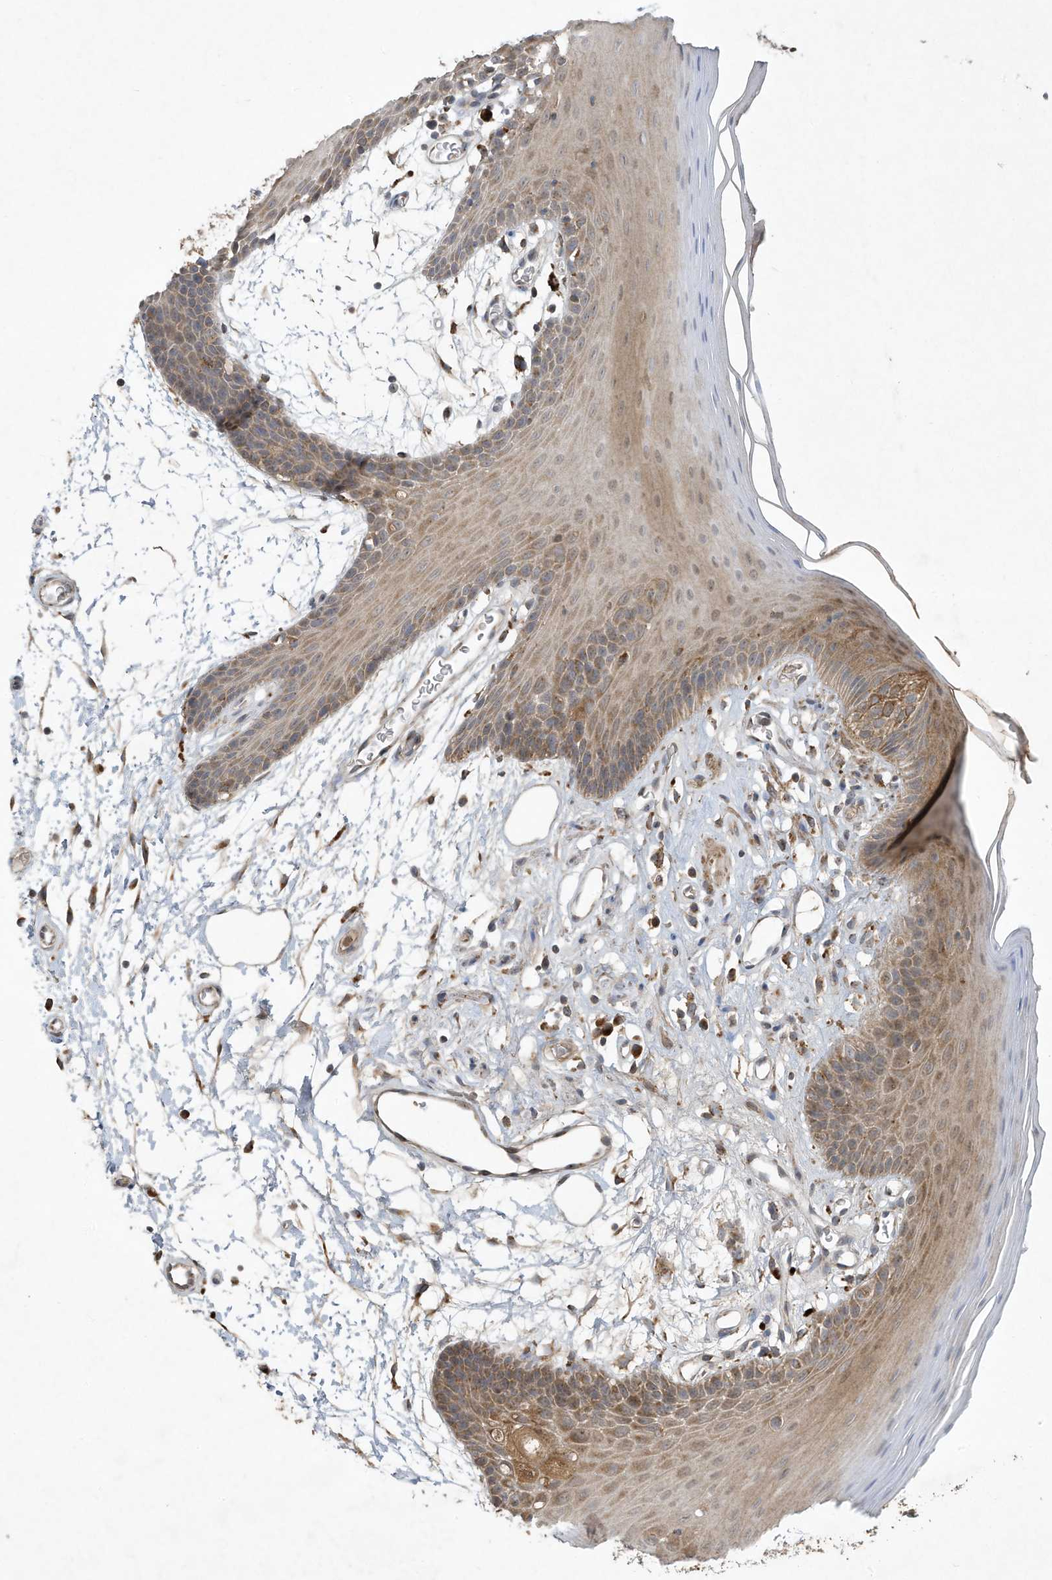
{"staining": {"intensity": "moderate", "quantity": ">75%", "location": "cytoplasmic/membranous"}, "tissue": "oral mucosa", "cell_type": "Squamous epithelial cells", "image_type": "normal", "snomed": [{"axis": "morphology", "description": "Normal tissue, NOS"}, {"axis": "topography", "description": "Skeletal muscle"}, {"axis": "topography", "description": "Oral tissue"}, {"axis": "topography", "description": "Salivary gland"}, {"axis": "topography", "description": "Peripheral nerve tissue"}], "caption": "An IHC photomicrograph of normal tissue is shown. Protein staining in brown highlights moderate cytoplasmic/membranous positivity in oral mucosa within squamous epithelial cells.", "gene": "C2orf74", "patient": {"sex": "male", "age": 54}}